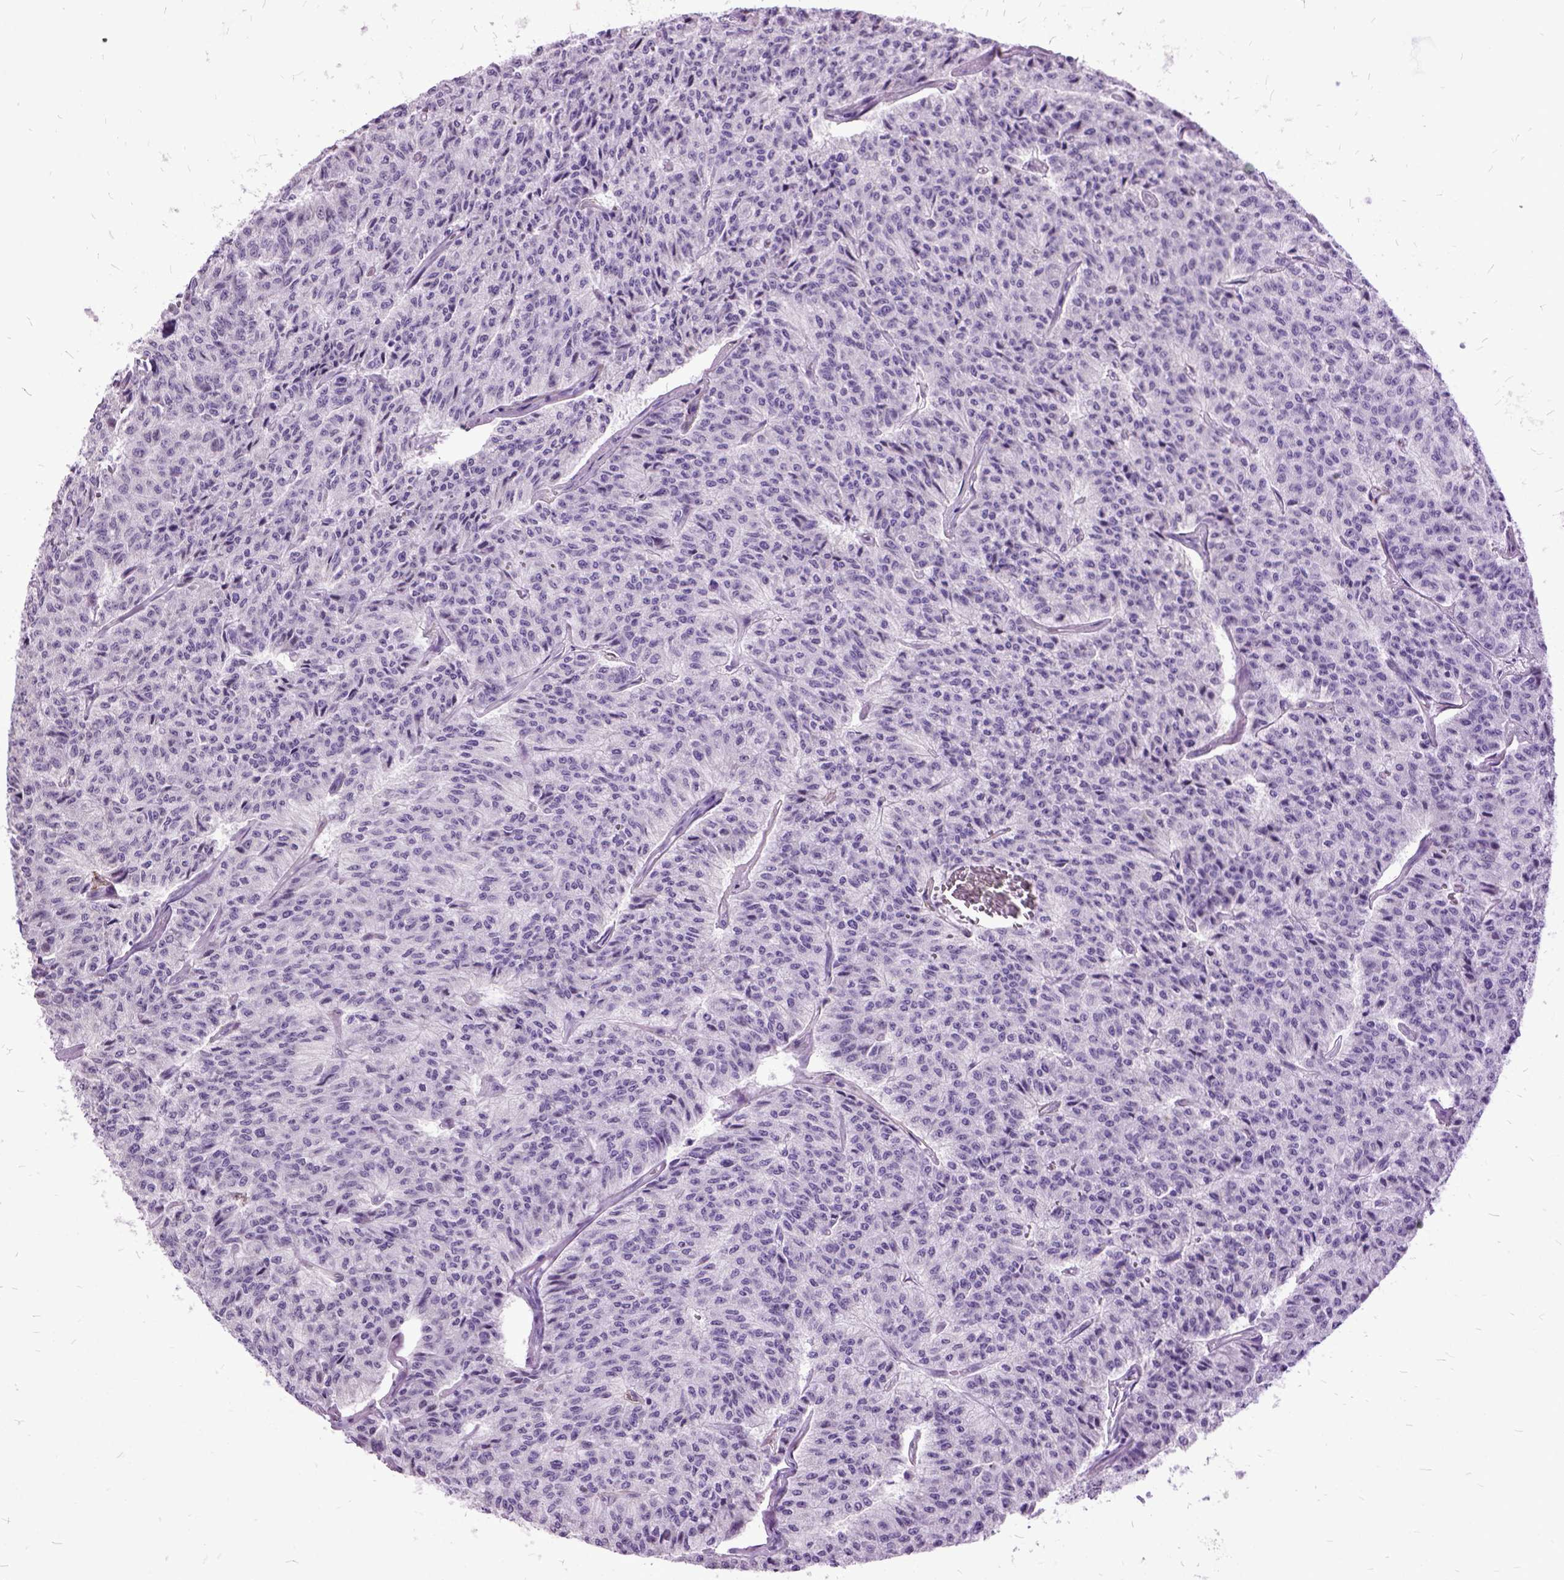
{"staining": {"intensity": "negative", "quantity": "none", "location": "none"}, "tissue": "carcinoid", "cell_type": "Tumor cells", "image_type": "cancer", "snomed": [{"axis": "morphology", "description": "Carcinoid, malignant, NOS"}, {"axis": "topography", "description": "Lung"}], "caption": "High magnification brightfield microscopy of carcinoid stained with DAB (brown) and counterstained with hematoxylin (blue): tumor cells show no significant positivity. (DAB (3,3'-diaminobenzidine) immunohistochemistry with hematoxylin counter stain).", "gene": "MME", "patient": {"sex": "male", "age": 71}}